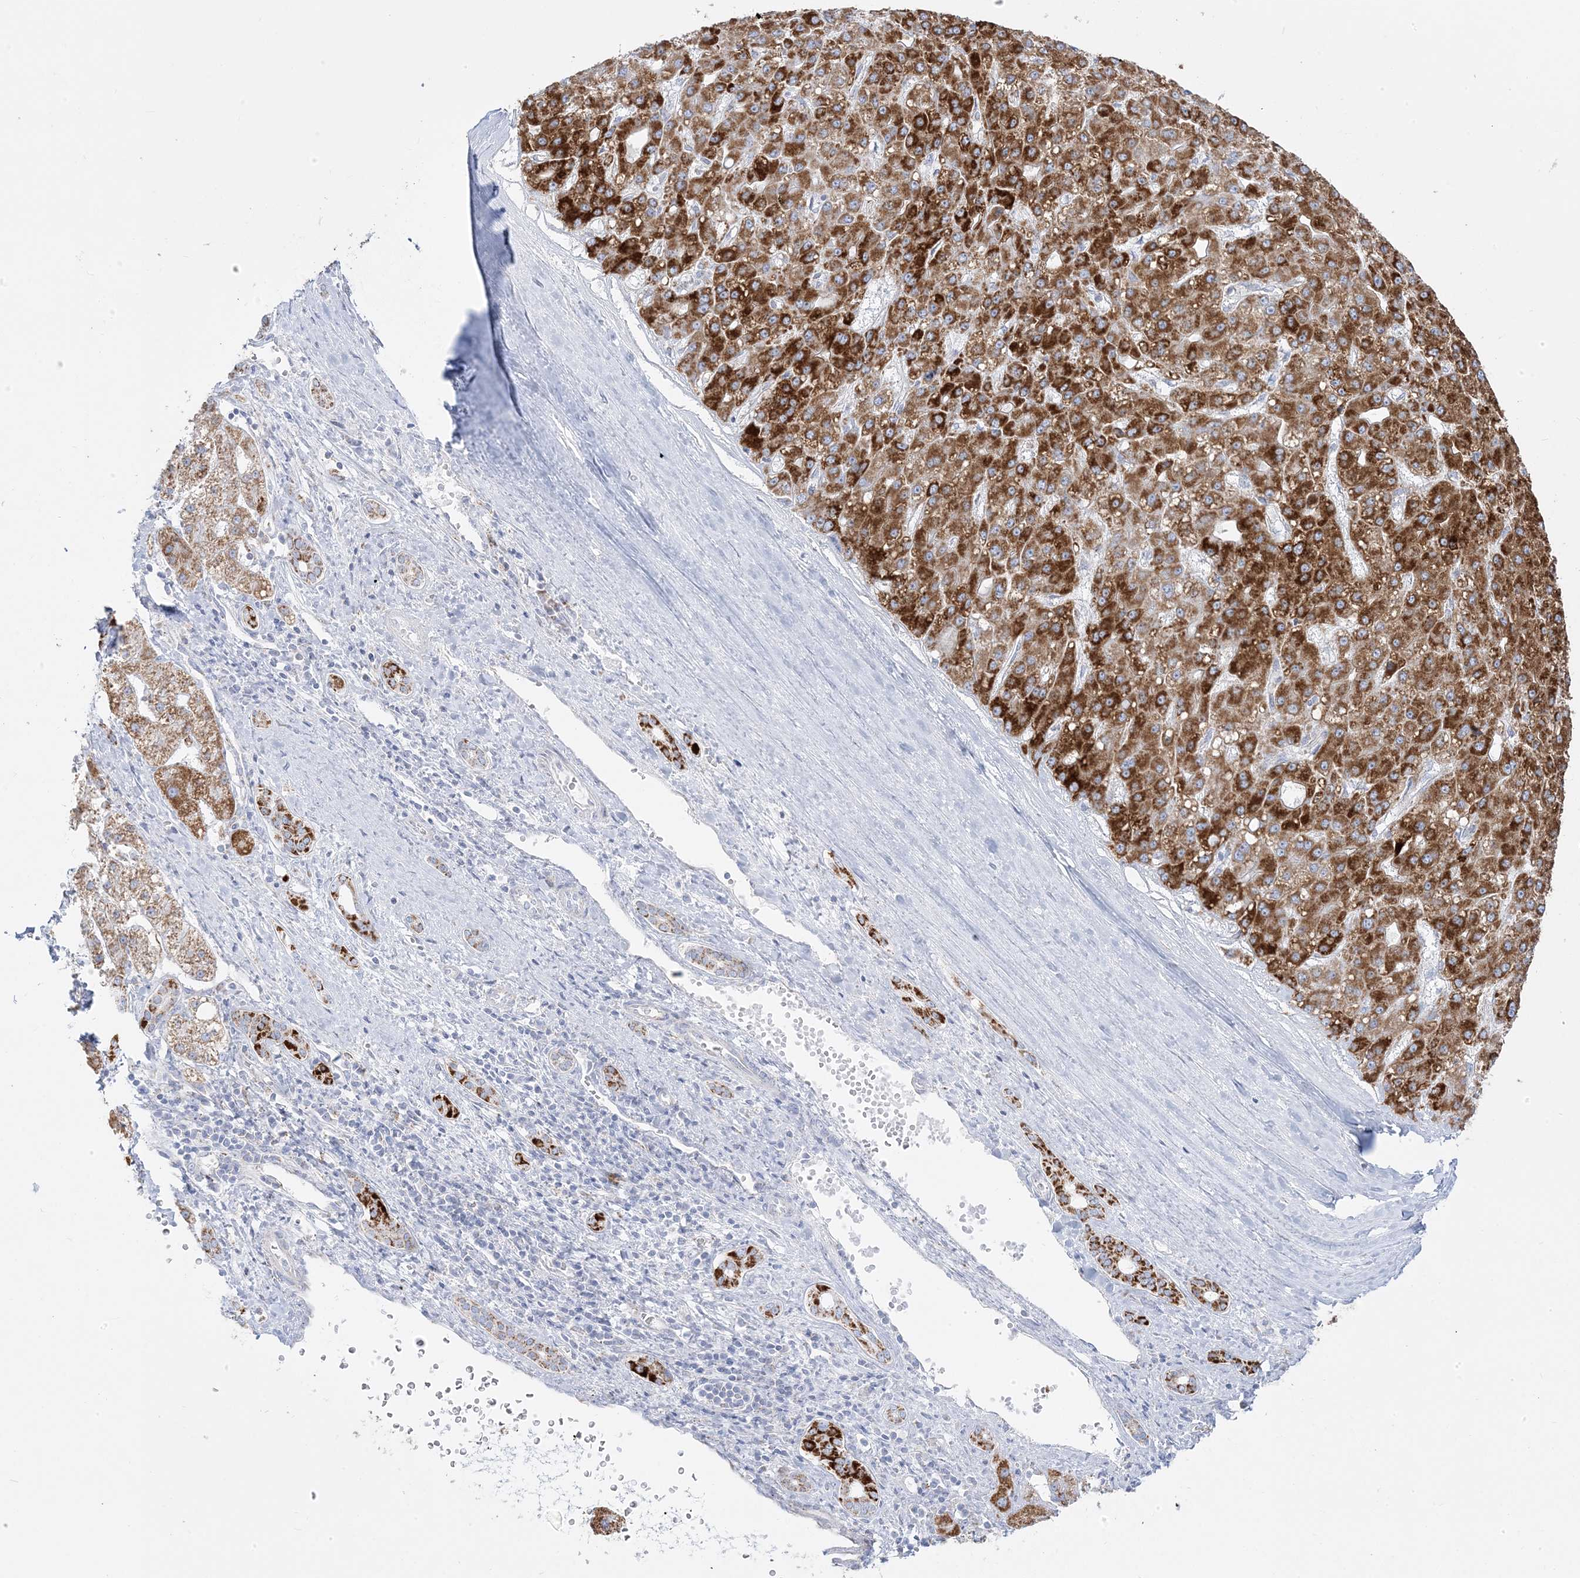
{"staining": {"intensity": "strong", "quantity": ">75%", "location": "cytoplasmic/membranous"}, "tissue": "liver cancer", "cell_type": "Tumor cells", "image_type": "cancer", "snomed": [{"axis": "morphology", "description": "Carcinoma, Hepatocellular, NOS"}, {"axis": "topography", "description": "Liver"}], "caption": "Liver cancer stained with a brown dye exhibits strong cytoplasmic/membranous positive expression in about >75% of tumor cells.", "gene": "PCCB", "patient": {"sex": "male", "age": 67}}